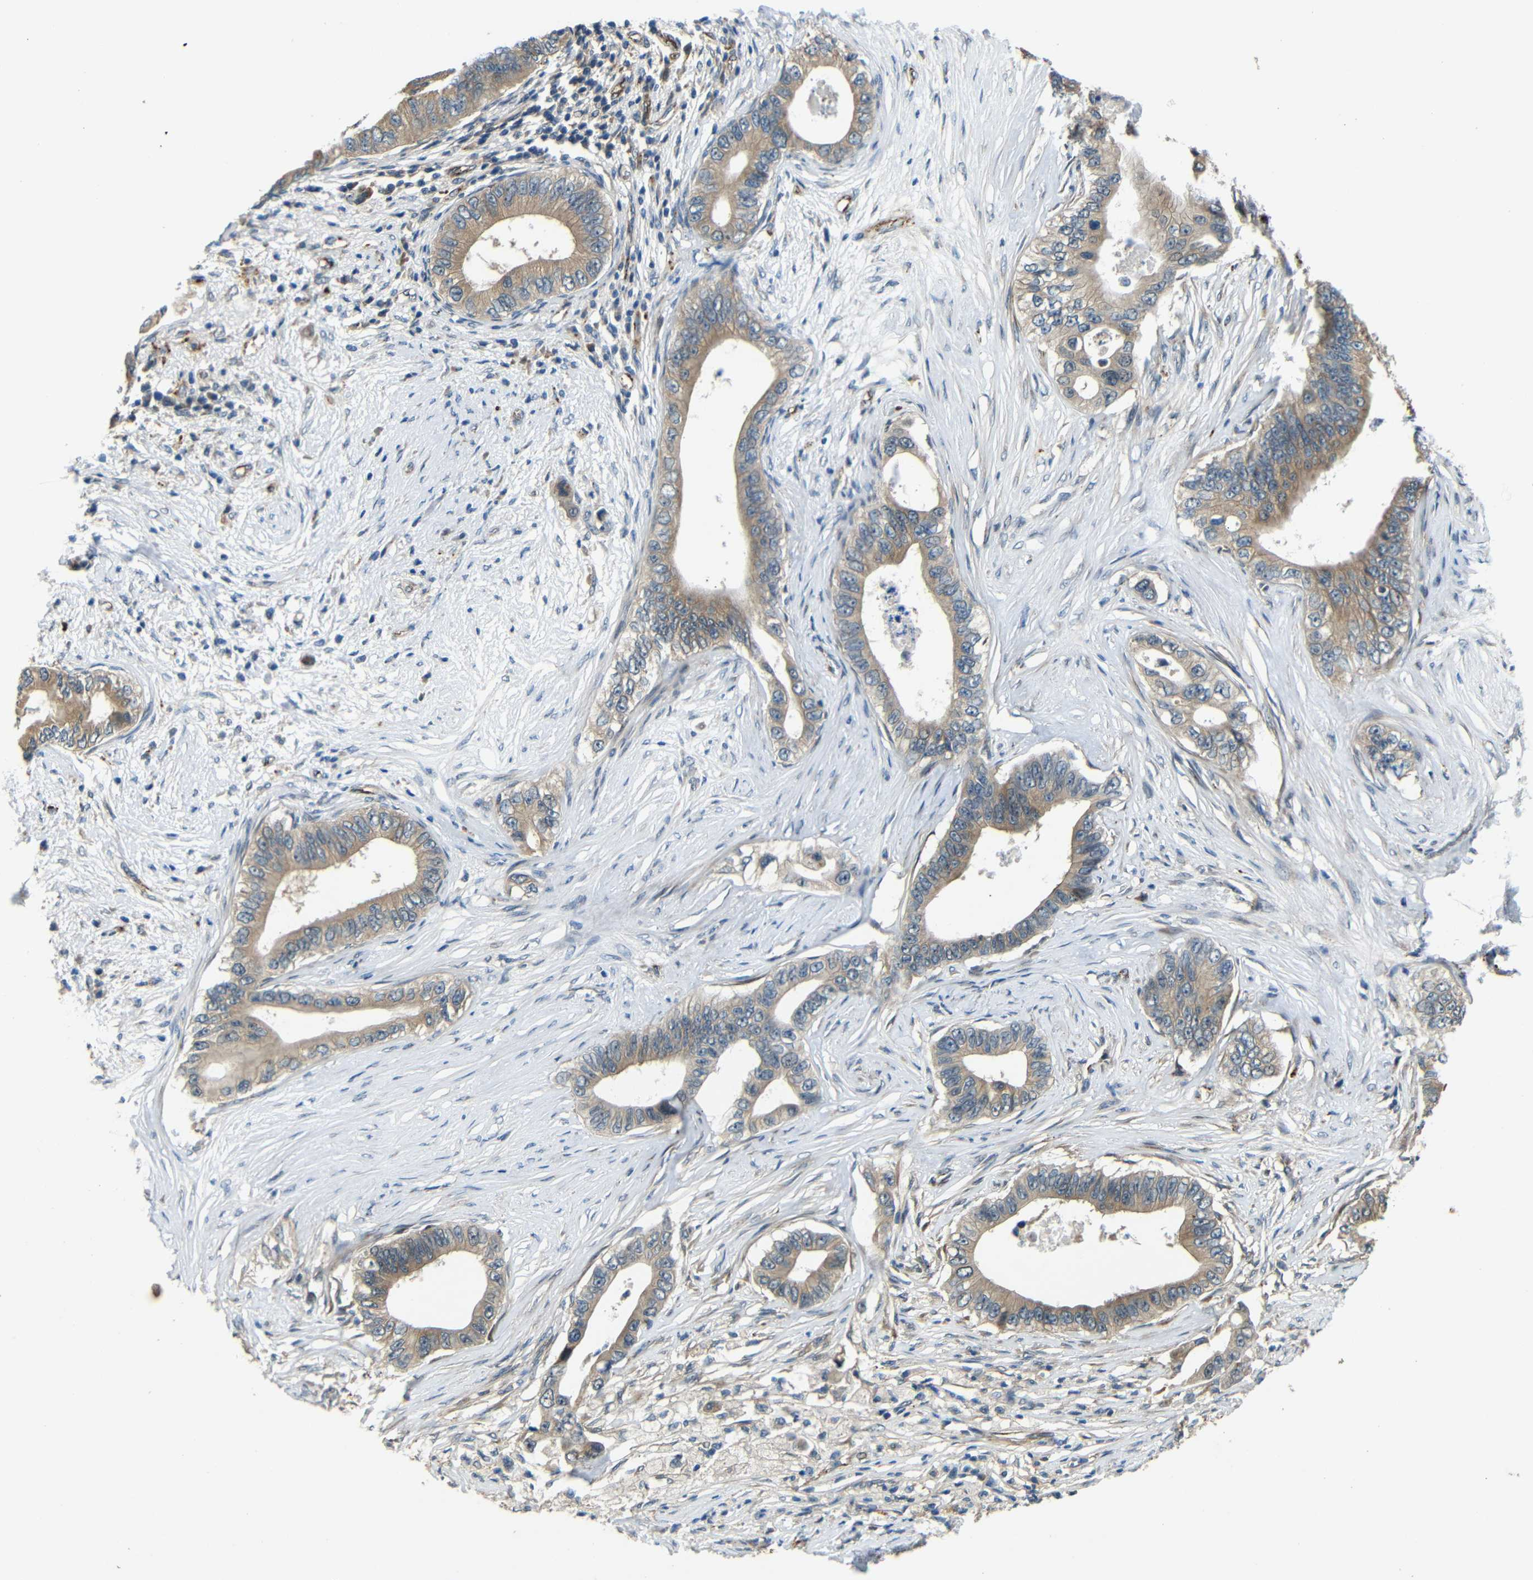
{"staining": {"intensity": "moderate", "quantity": ">75%", "location": "cytoplasmic/membranous"}, "tissue": "pancreatic cancer", "cell_type": "Tumor cells", "image_type": "cancer", "snomed": [{"axis": "morphology", "description": "Adenocarcinoma, NOS"}, {"axis": "topography", "description": "Pancreas"}], "caption": "Immunohistochemical staining of human pancreatic cancer (adenocarcinoma) exhibits moderate cytoplasmic/membranous protein expression in about >75% of tumor cells. (Brightfield microscopy of DAB IHC at high magnification).", "gene": "ATP7A", "patient": {"sex": "male", "age": 77}}